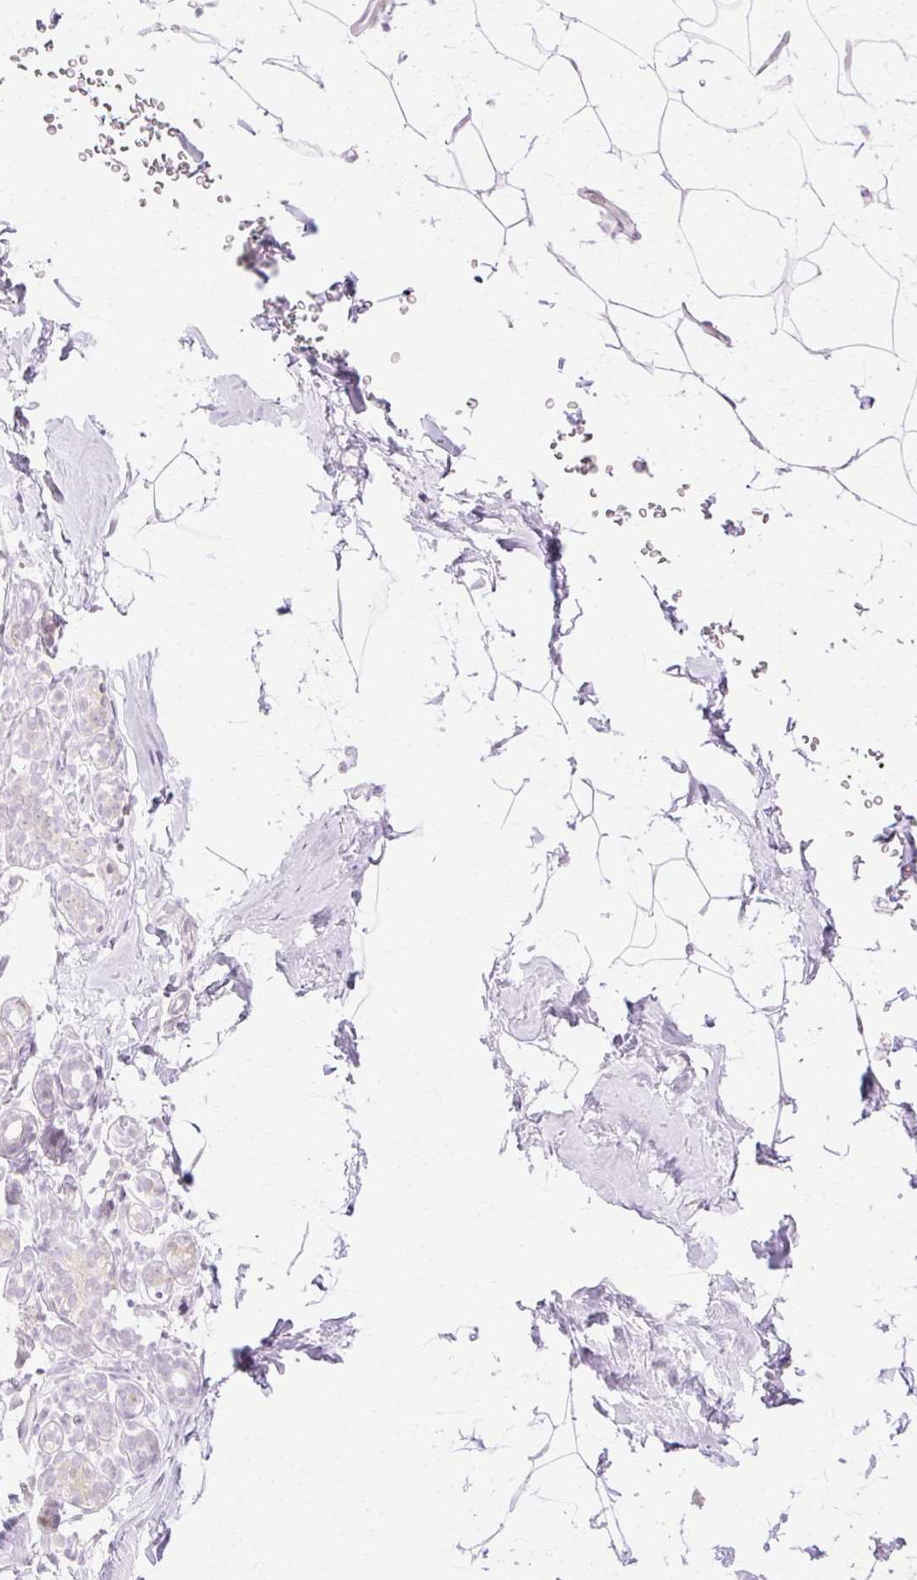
{"staining": {"intensity": "negative", "quantity": "none", "location": "none"}, "tissue": "breast", "cell_type": "Adipocytes", "image_type": "normal", "snomed": [{"axis": "morphology", "description": "Normal tissue, NOS"}, {"axis": "topography", "description": "Breast"}], "caption": "High power microscopy histopathology image of an immunohistochemistry micrograph of benign breast, revealing no significant positivity in adipocytes. (Brightfield microscopy of DAB immunohistochemistry (IHC) at high magnification).", "gene": "C3orf49", "patient": {"sex": "female", "age": 32}}